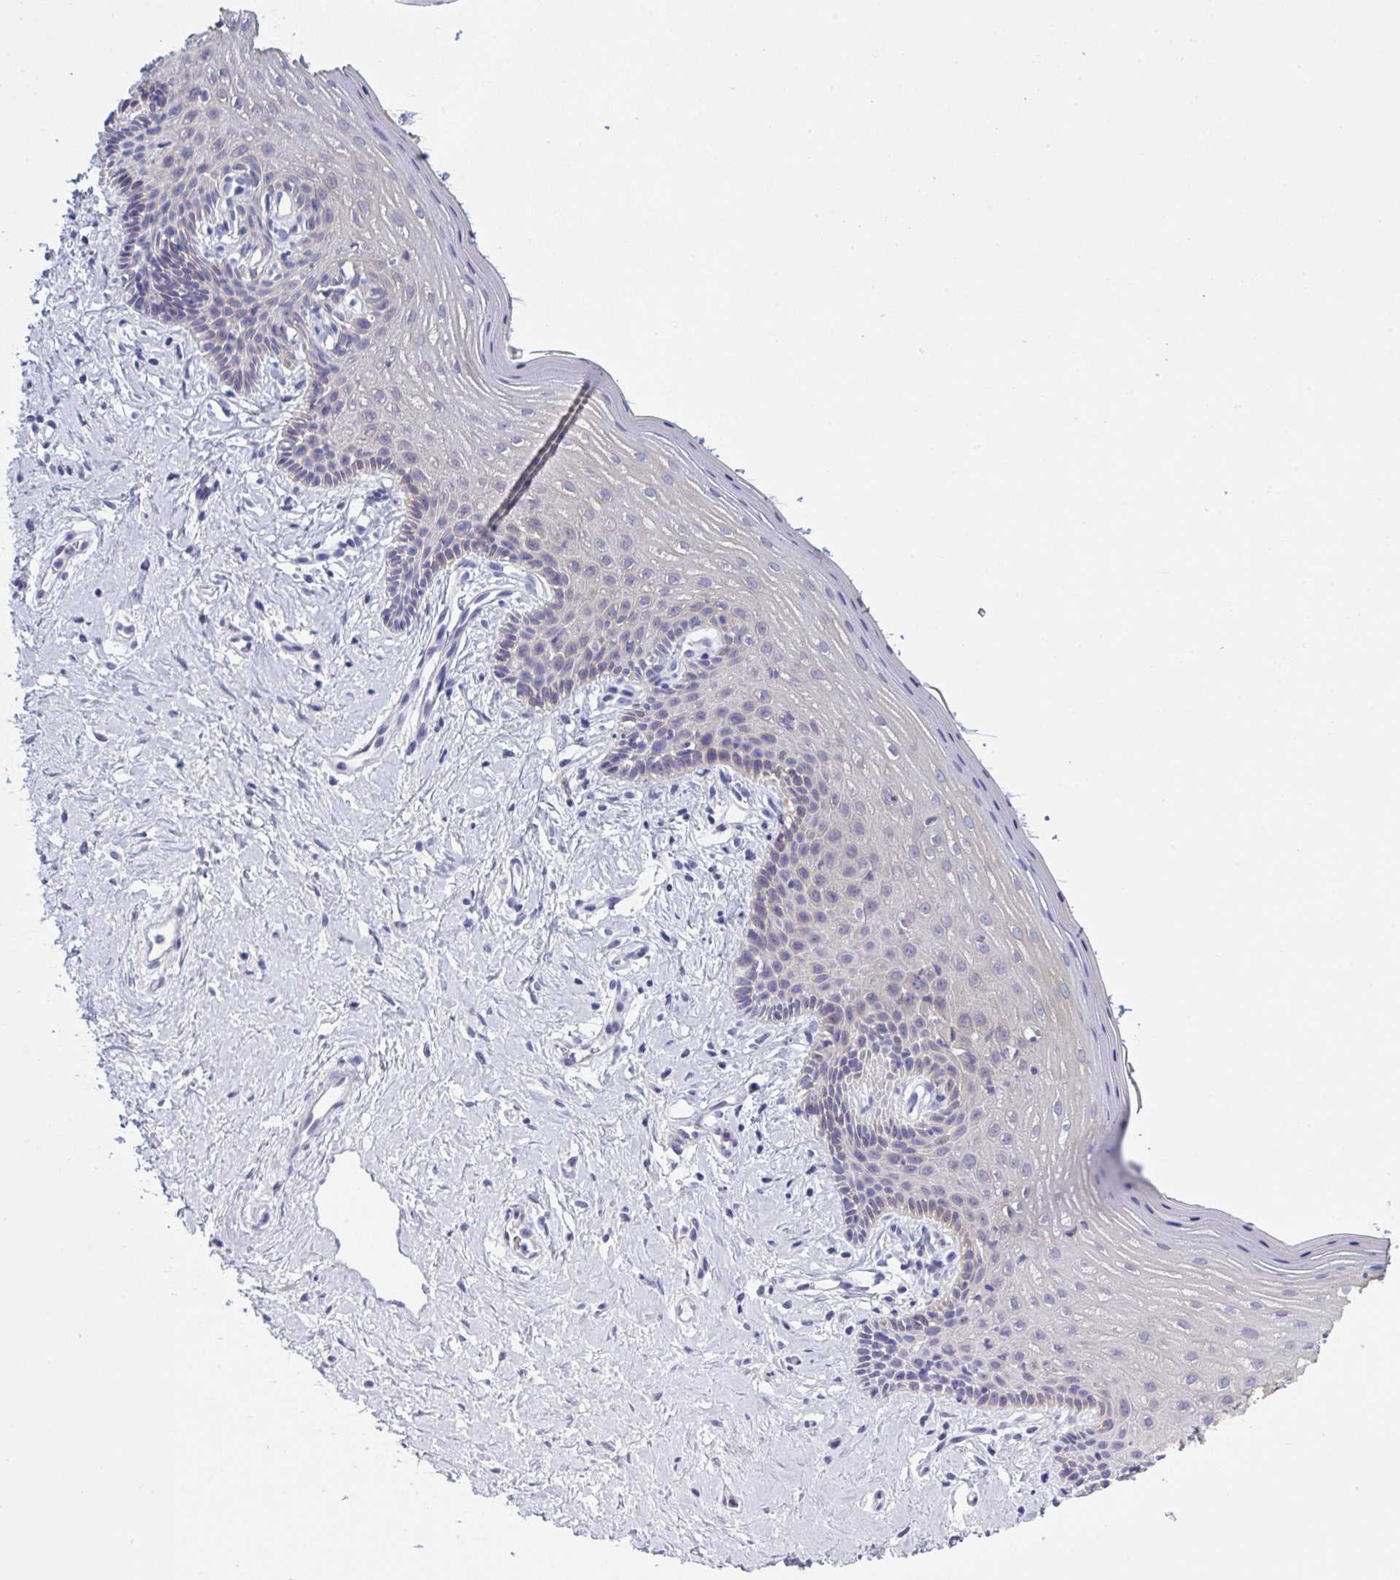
{"staining": {"intensity": "moderate", "quantity": "<25%", "location": "cytoplasmic/membranous"}, "tissue": "vagina", "cell_type": "Squamous epithelial cells", "image_type": "normal", "snomed": [{"axis": "morphology", "description": "Normal tissue, NOS"}, {"axis": "topography", "description": "Vagina"}], "caption": "Immunohistochemistry micrograph of normal vagina: human vagina stained using immunohistochemistry shows low levels of moderate protein expression localized specifically in the cytoplasmic/membranous of squamous epithelial cells, appearing as a cytoplasmic/membranous brown color.", "gene": "TENT5D", "patient": {"sex": "female", "age": 42}}